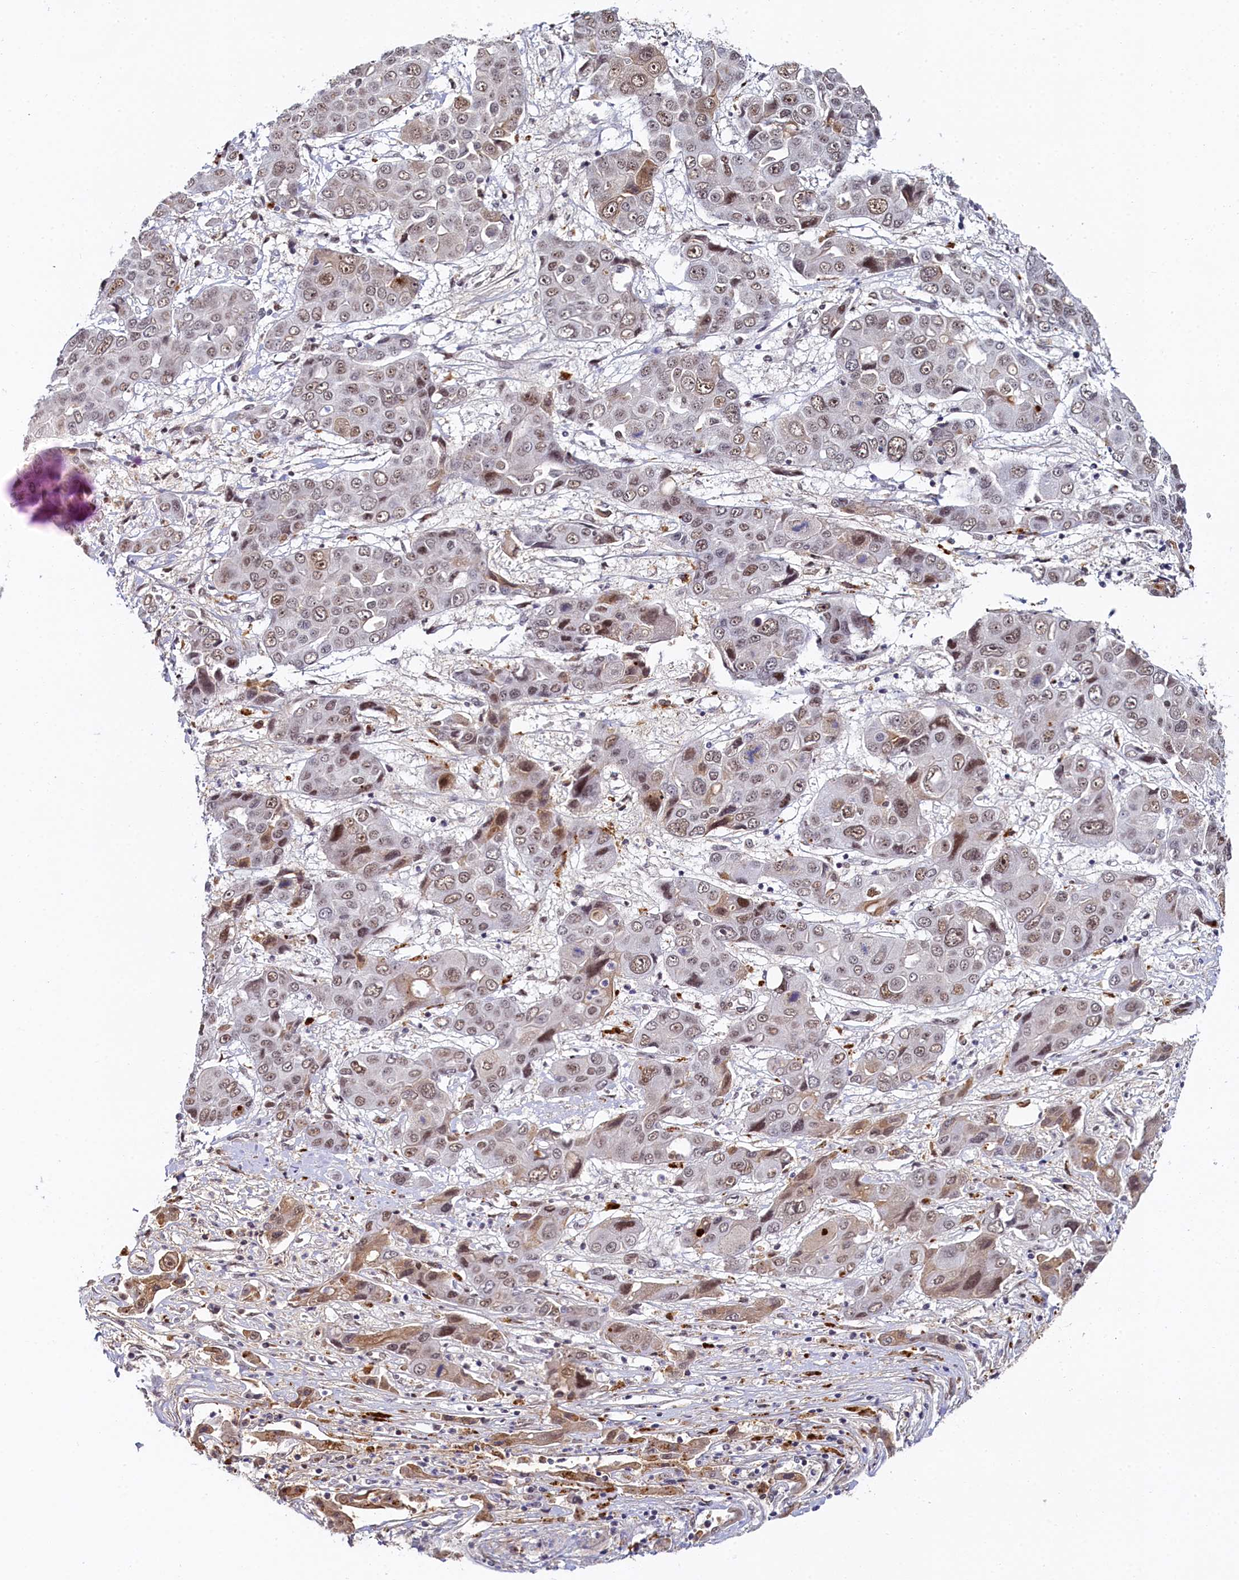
{"staining": {"intensity": "moderate", "quantity": ">75%", "location": "nuclear"}, "tissue": "liver cancer", "cell_type": "Tumor cells", "image_type": "cancer", "snomed": [{"axis": "morphology", "description": "Cholangiocarcinoma"}, {"axis": "topography", "description": "Liver"}], "caption": "DAB (3,3'-diaminobenzidine) immunohistochemical staining of human liver cancer (cholangiocarcinoma) shows moderate nuclear protein staining in about >75% of tumor cells.", "gene": "INTS14", "patient": {"sex": "male", "age": 67}}